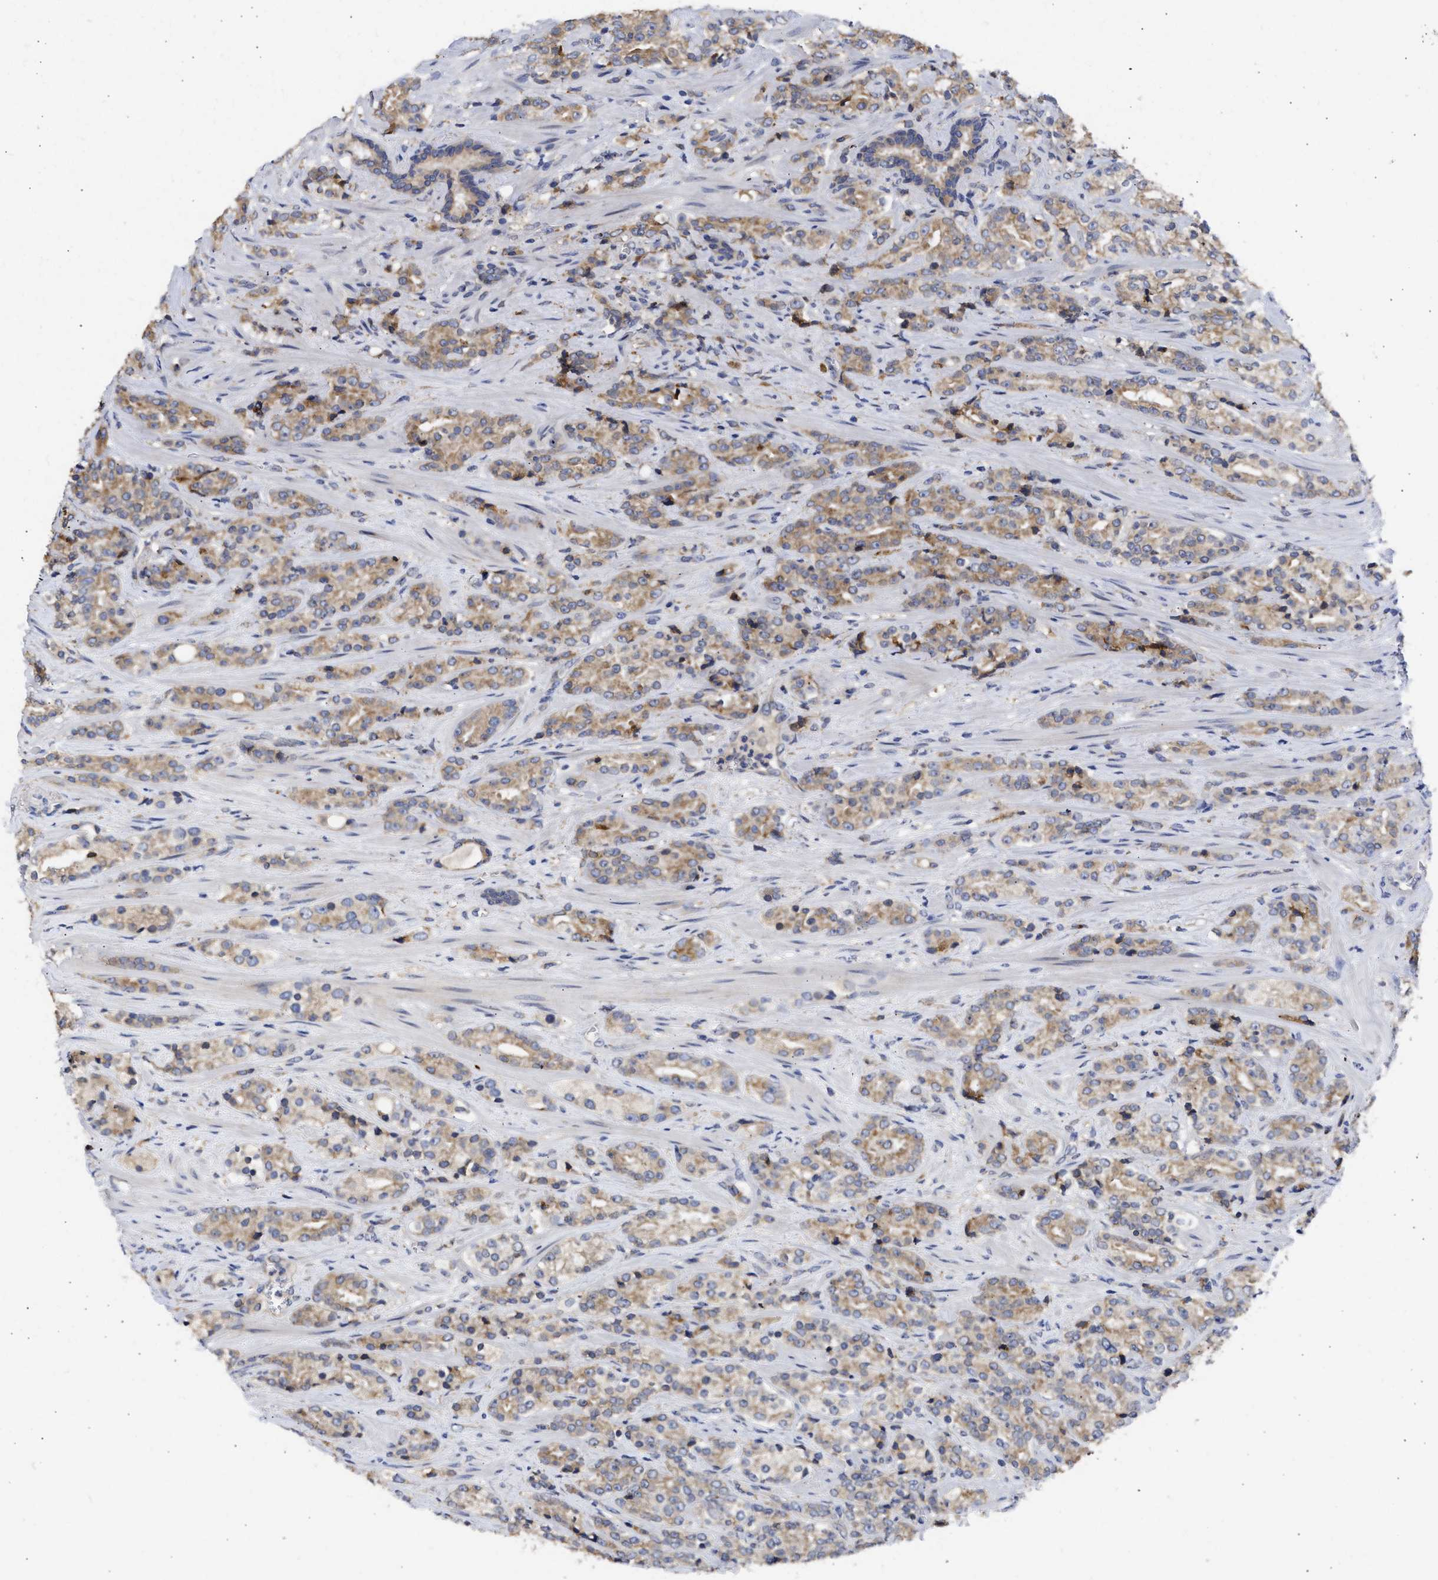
{"staining": {"intensity": "moderate", "quantity": ">75%", "location": "cytoplasmic/membranous"}, "tissue": "prostate cancer", "cell_type": "Tumor cells", "image_type": "cancer", "snomed": [{"axis": "morphology", "description": "Adenocarcinoma, High grade"}, {"axis": "topography", "description": "Prostate"}], "caption": "Protein expression by IHC demonstrates moderate cytoplasmic/membranous positivity in approximately >75% of tumor cells in prostate cancer (adenocarcinoma (high-grade)). (DAB = brown stain, brightfield microscopy at high magnification).", "gene": "TMED1", "patient": {"sex": "male", "age": 71}}